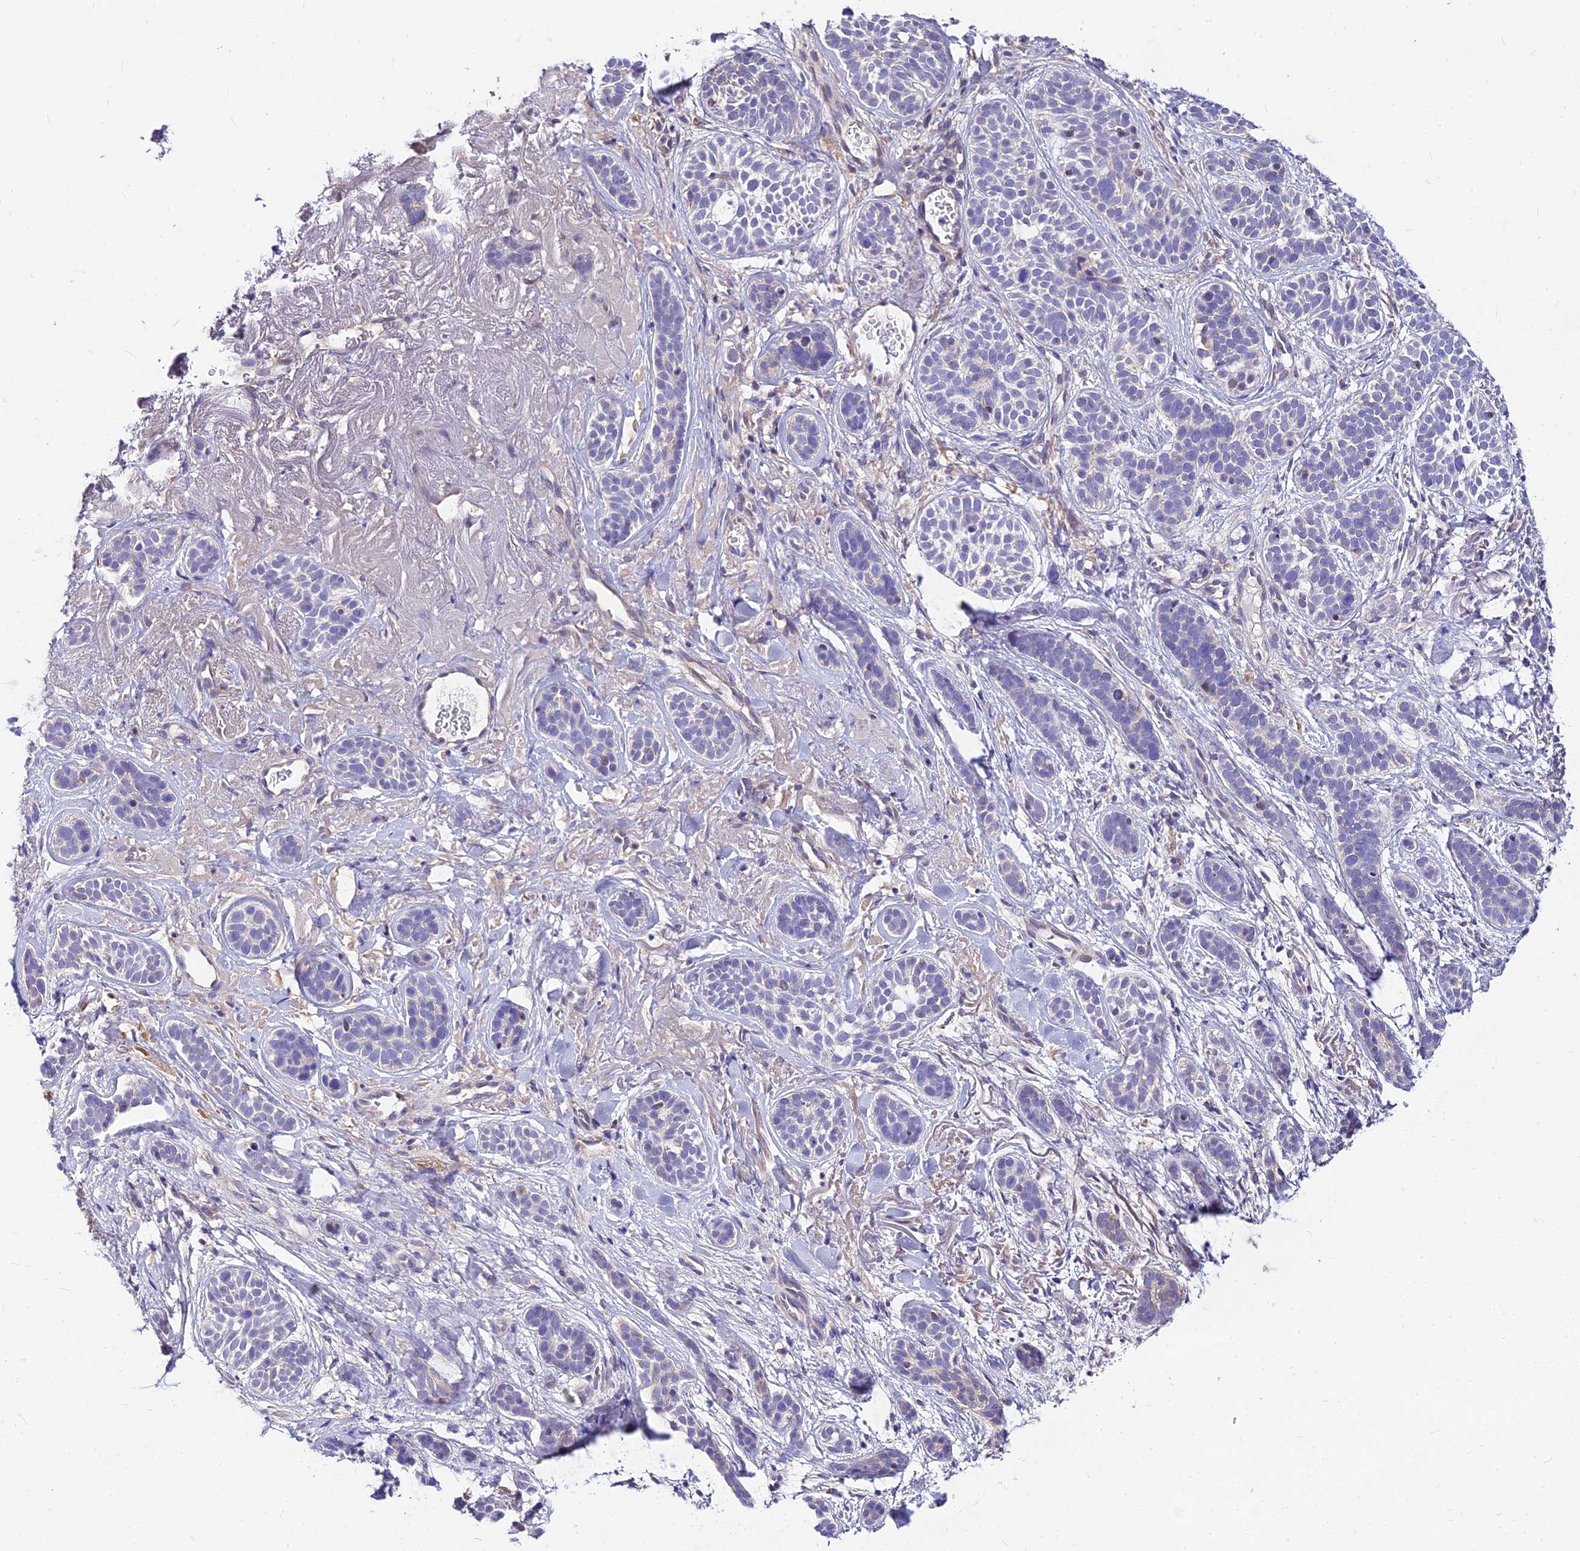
{"staining": {"intensity": "negative", "quantity": "none", "location": "none"}, "tissue": "skin cancer", "cell_type": "Tumor cells", "image_type": "cancer", "snomed": [{"axis": "morphology", "description": "Basal cell carcinoma"}, {"axis": "topography", "description": "Skin"}], "caption": "Tumor cells are negative for brown protein staining in skin cancer.", "gene": "C6orf132", "patient": {"sex": "male", "age": 71}}